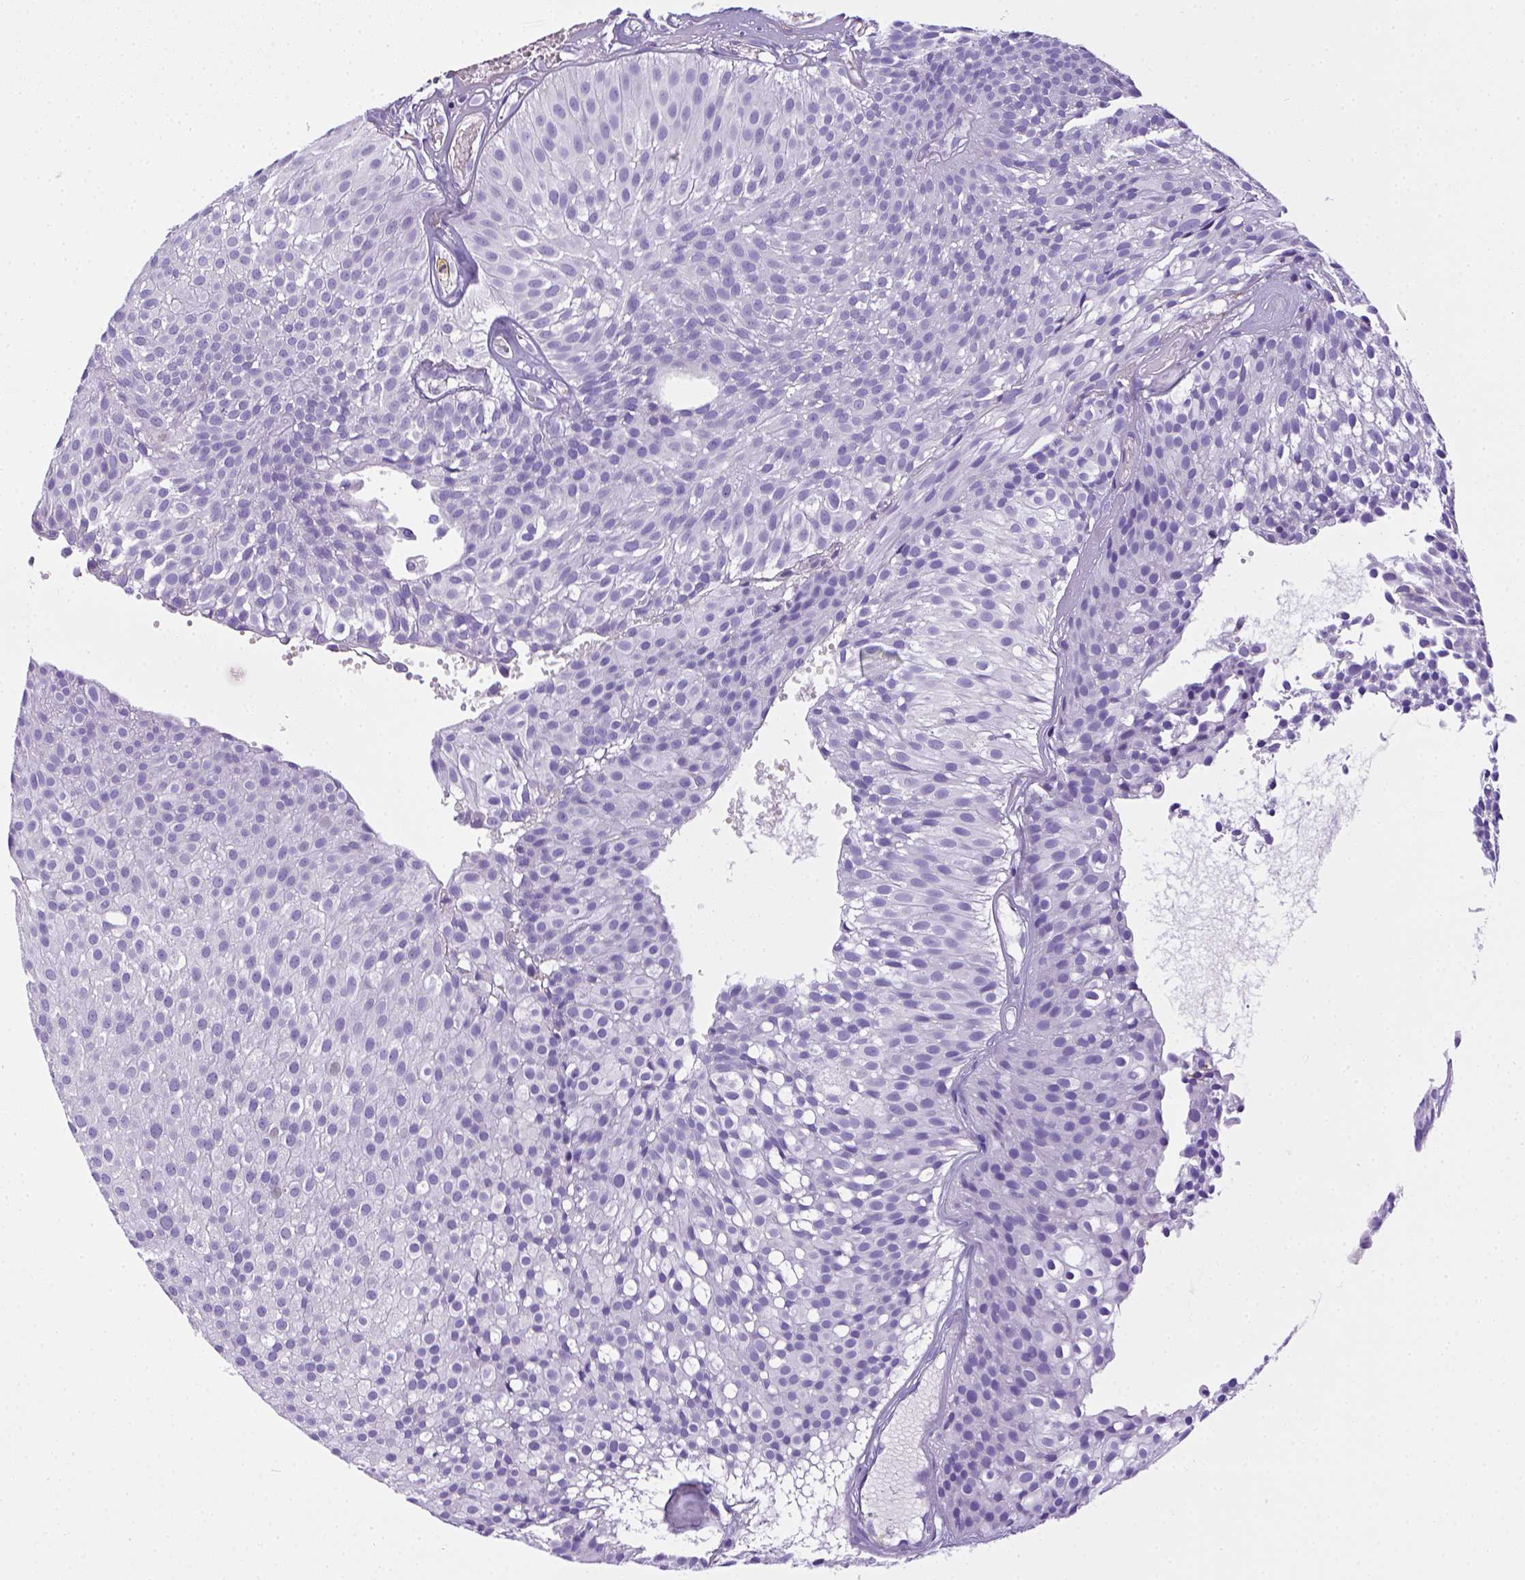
{"staining": {"intensity": "negative", "quantity": "none", "location": "none"}, "tissue": "urothelial cancer", "cell_type": "Tumor cells", "image_type": "cancer", "snomed": [{"axis": "morphology", "description": "Urothelial carcinoma, Low grade"}, {"axis": "topography", "description": "Urinary bladder"}], "caption": "The photomicrograph reveals no staining of tumor cells in urothelial cancer. The staining is performed using DAB brown chromogen with nuclei counter-stained in using hematoxylin.", "gene": "ITGAM", "patient": {"sex": "male", "age": 63}}